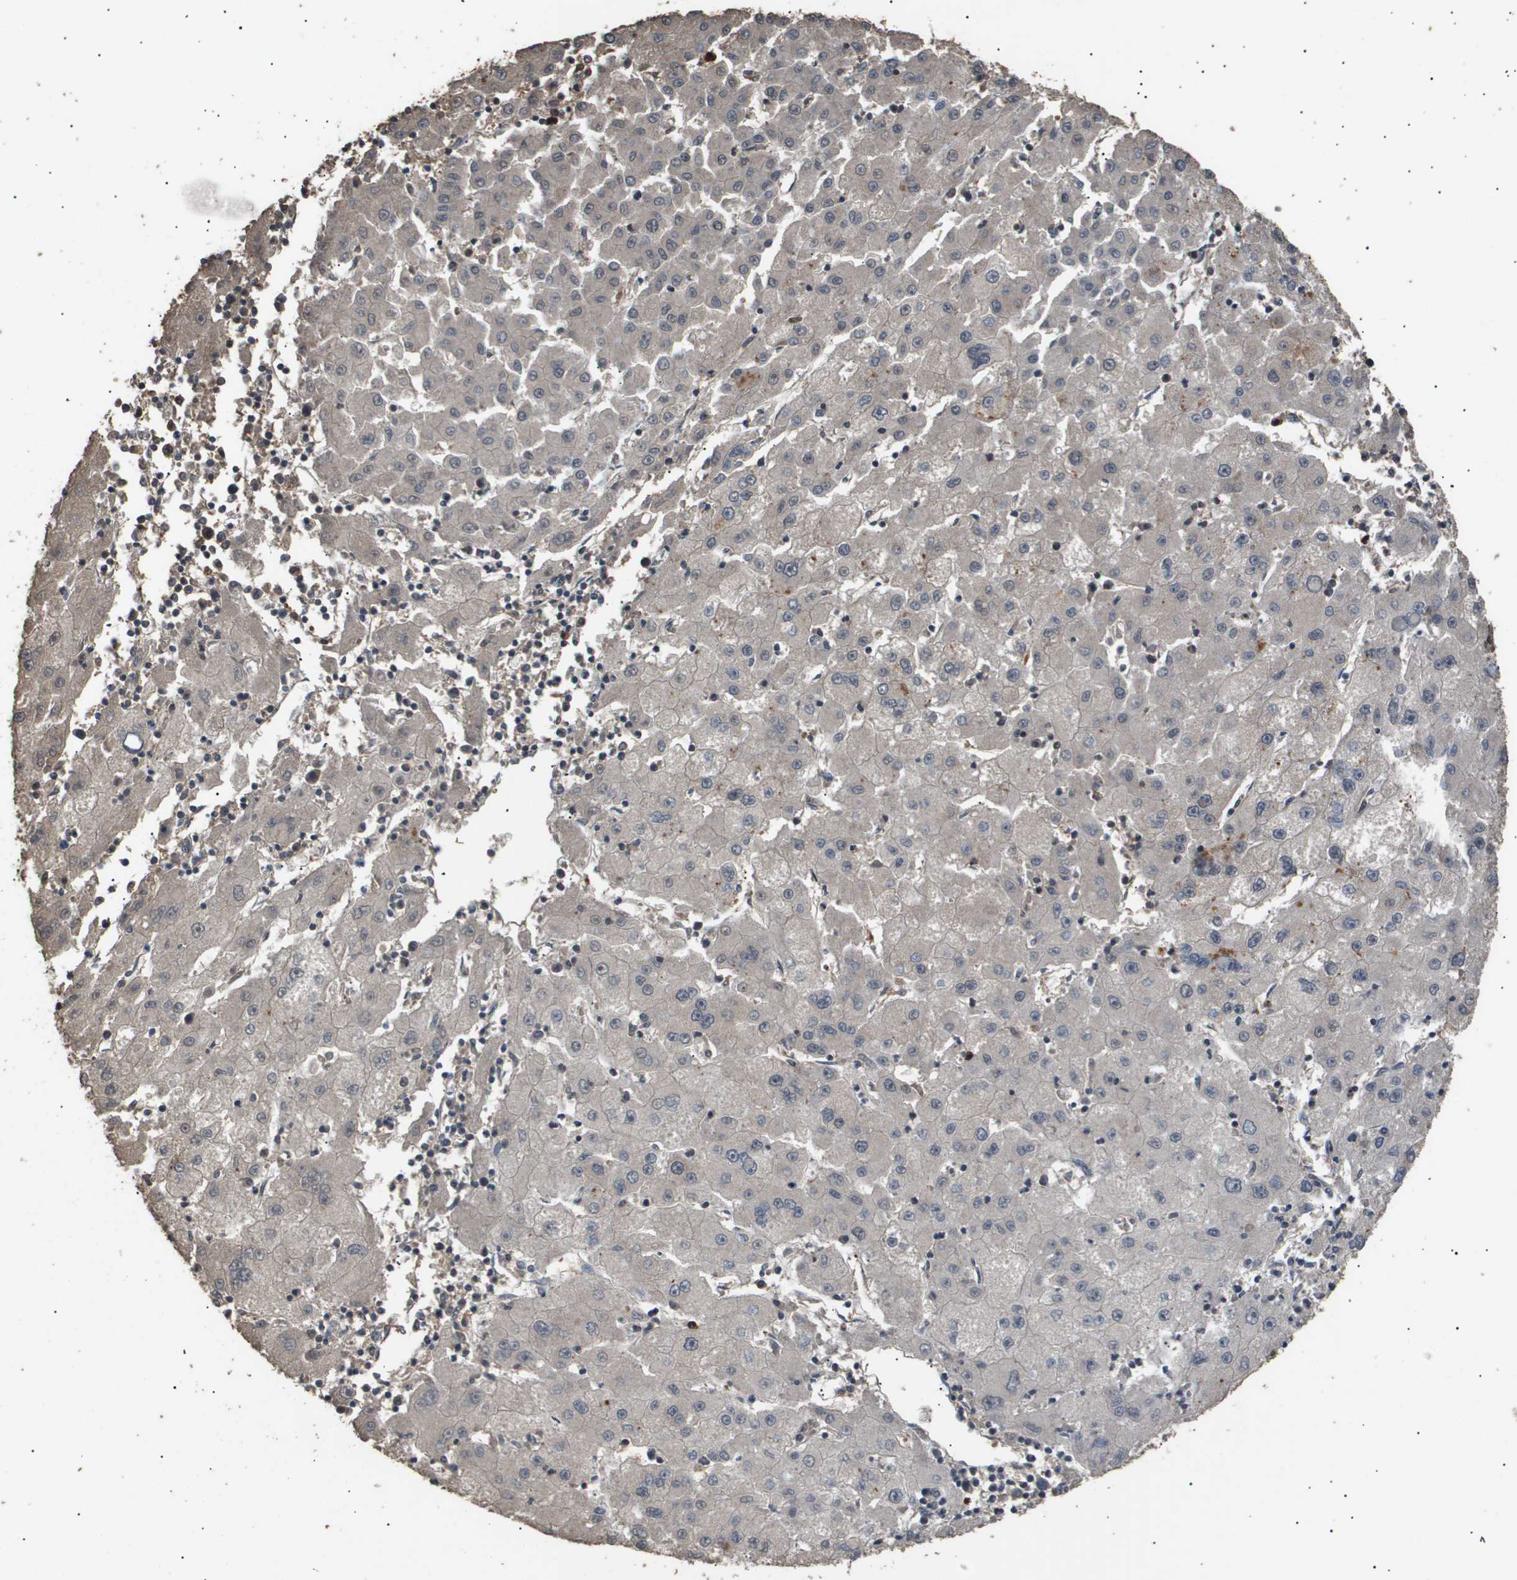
{"staining": {"intensity": "negative", "quantity": "none", "location": "none"}, "tissue": "liver cancer", "cell_type": "Tumor cells", "image_type": "cancer", "snomed": [{"axis": "morphology", "description": "Carcinoma, Hepatocellular, NOS"}, {"axis": "topography", "description": "Liver"}], "caption": "An immunohistochemistry (IHC) image of liver hepatocellular carcinoma is shown. There is no staining in tumor cells of liver hepatocellular carcinoma. The staining is performed using DAB (3,3'-diaminobenzidine) brown chromogen with nuclei counter-stained in using hematoxylin.", "gene": "ING1", "patient": {"sex": "male", "age": 72}}